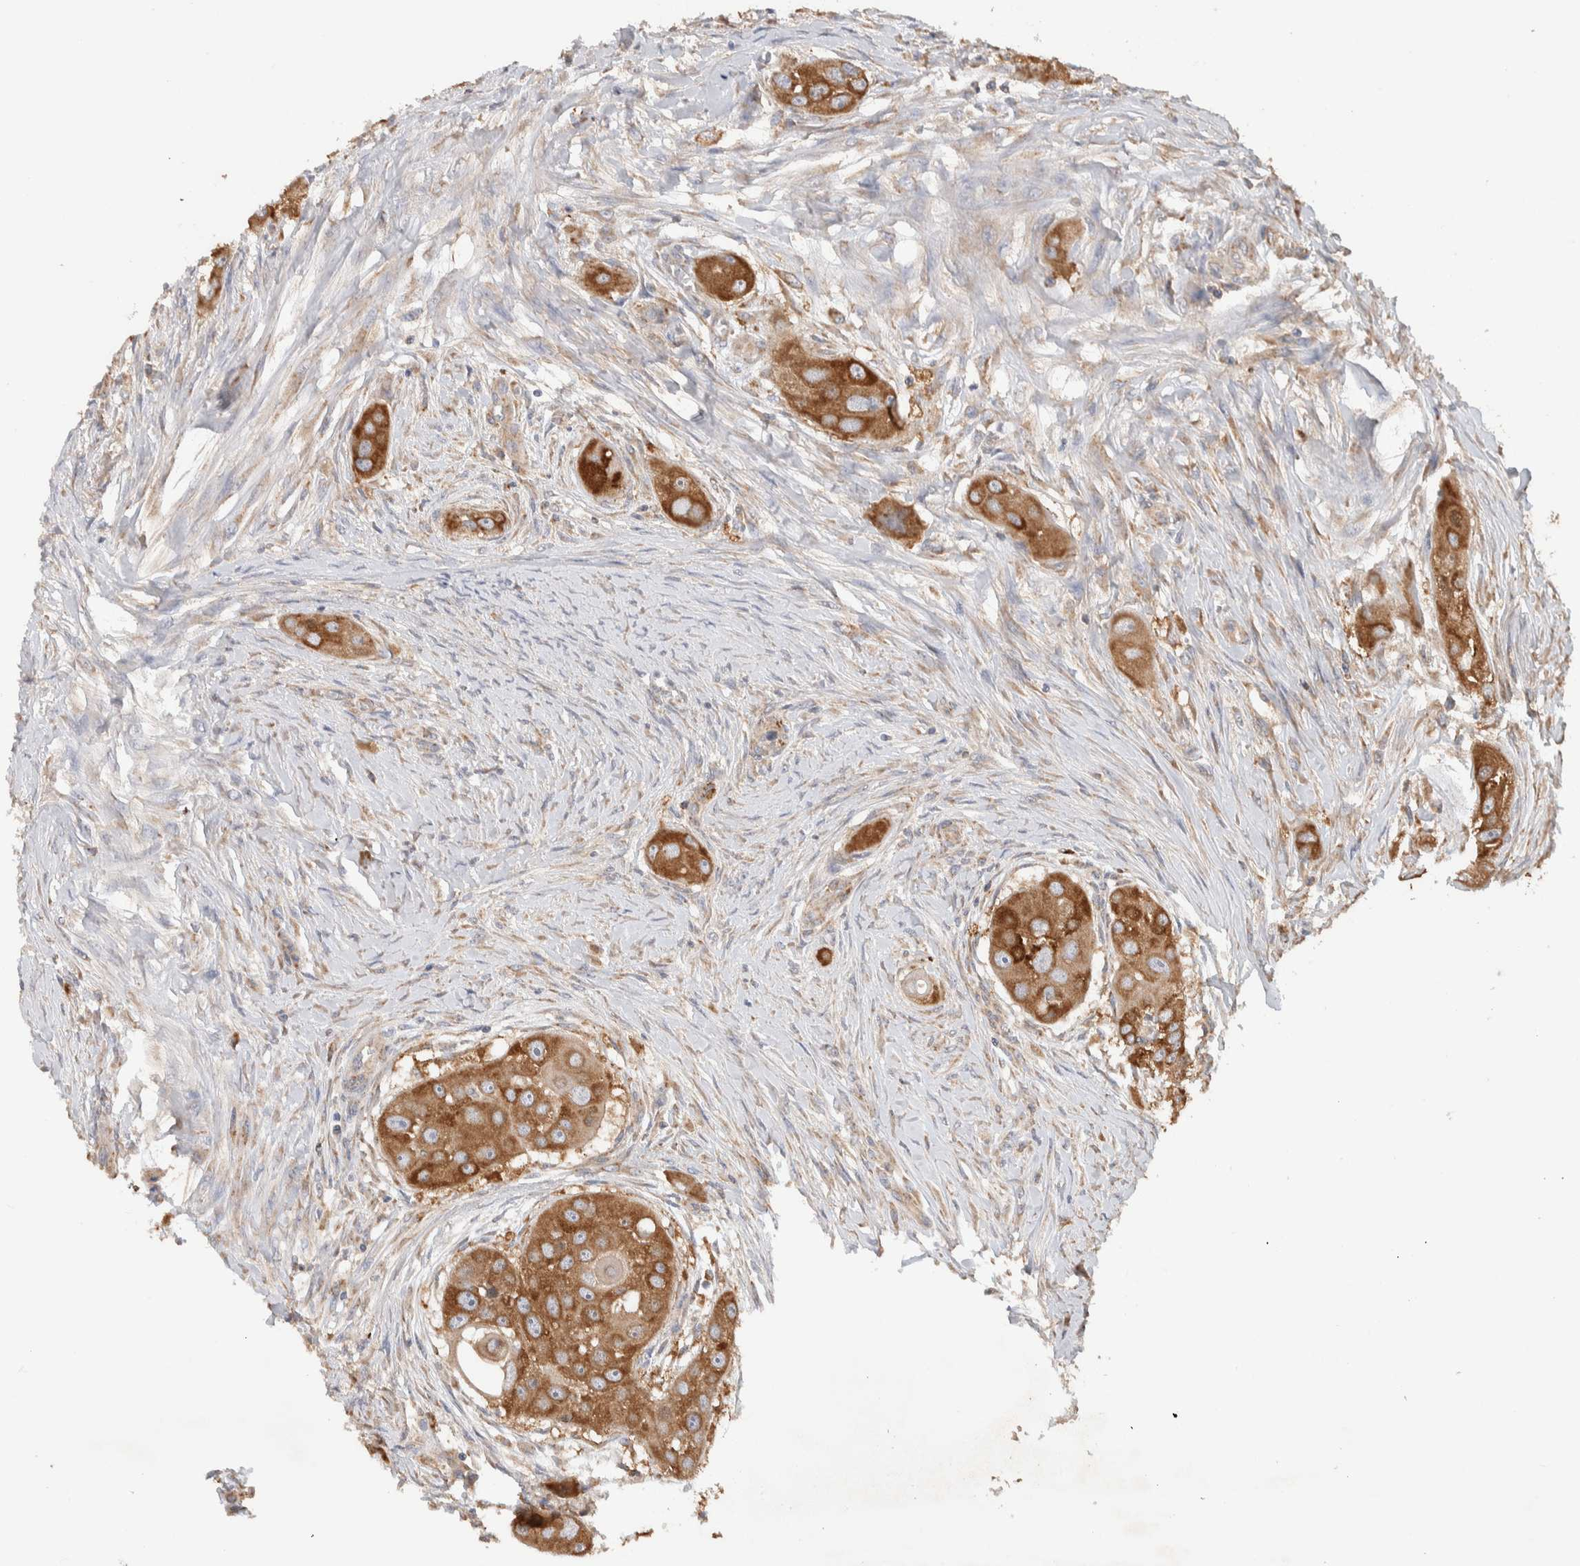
{"staining": {"intensity": "moderate", "quantity": ">75%", "location": "cytoplasmic/membranous"}, "tissue": "head and neck cancer", "cell_type": "Tumor cells", "image_type": "cancer", "snomed": [{"axis": "morphology", "description": "Normal tissue, NOS"}, {"axis": "morphology", "description": "Squamous cell carcinoma, NOS"}, {"axis": "topography", "description": "Skeletal muscle"}, {"axis": "topography", "description": "Head-Neck"}], "caption": "A medium amount of moderate cytoplasmic/membranous expression is appreciated in about >75% of tumor cells in head and neck squamous cell carcinoma tissue. The staining was performed using DAB (3,3'-diaminobenzidine), with brown indicating positive protein expression. Nuclei are stained blue with hematoxylin.", "gene": "DEPTOR", "patient": {"sex": "male", "age": 51}}